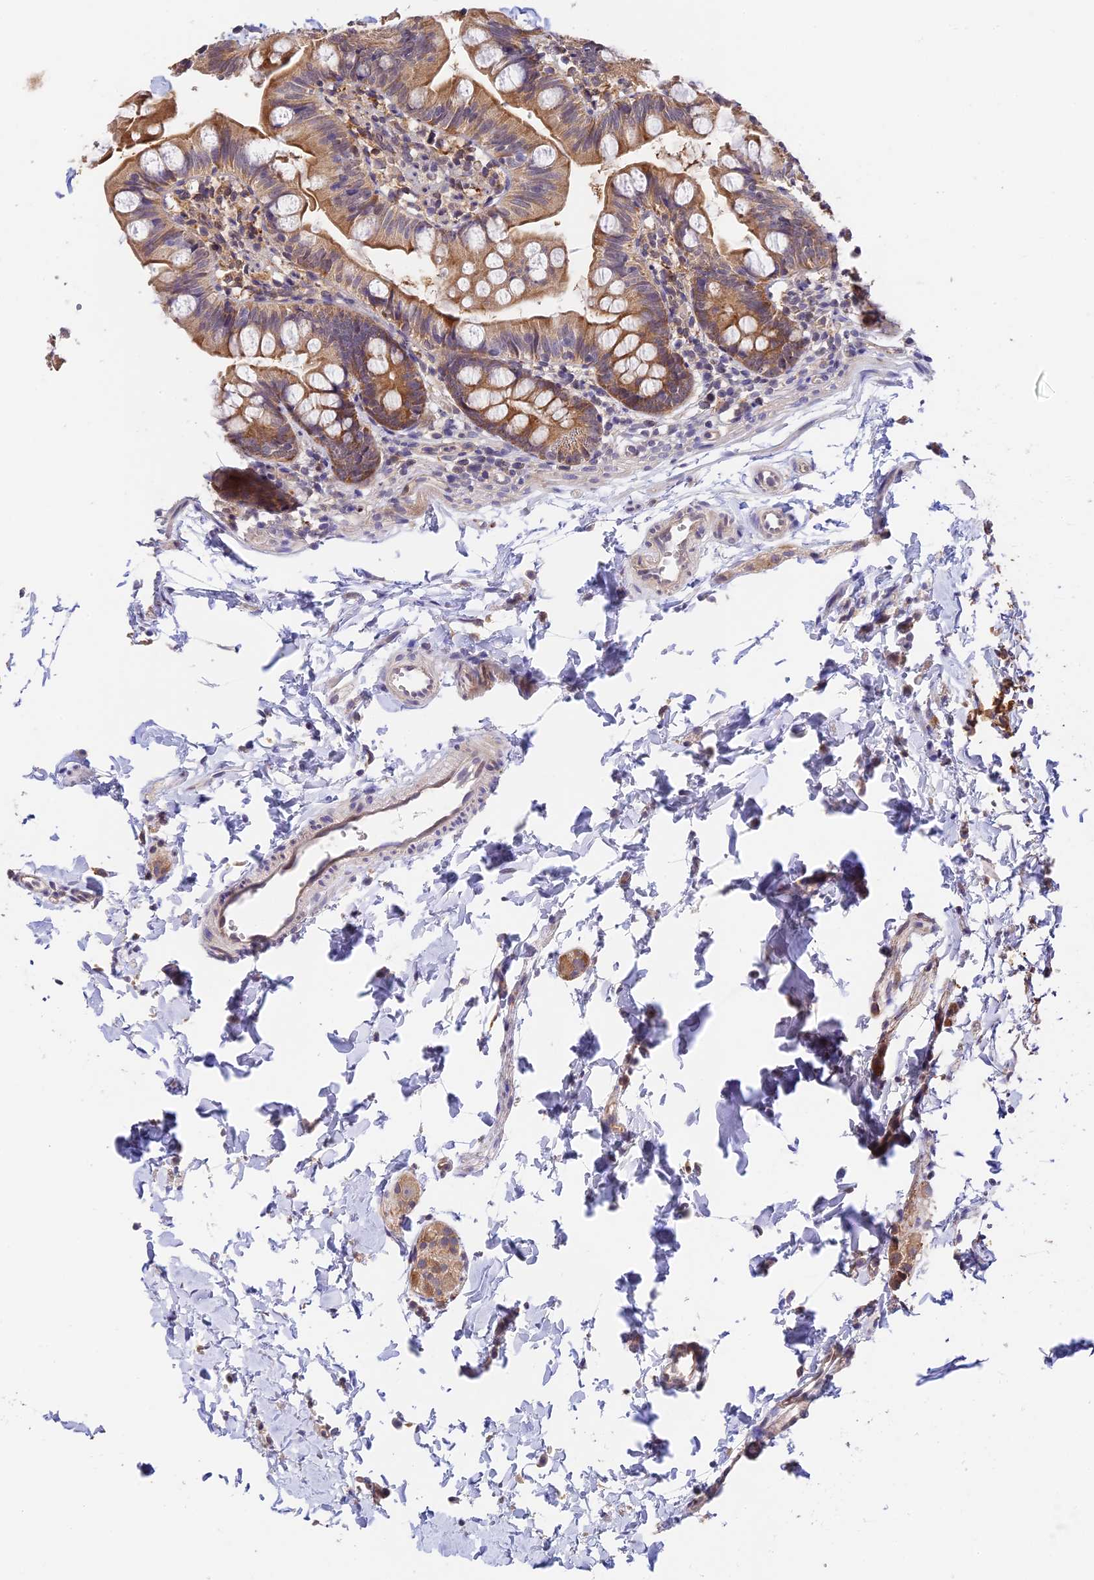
{"staining": {"intensity": "moderate", "quantity": ">75%", "location": "cytoplasmic/membranous"}, "tissue": "small intestine", "cell_type": "Glandular cells", "image_type": "normal", "snomed": [{"axis": "morphology", "description": "Normal tissue, NOS"}, {"axis": "topography", "description": "Small intestine"}], "caption": "Immunohistochemistry of benign small intestine demonstrates medium levels of moderate cytoplasmic/membranous positivity in about >75% of glandular cells.", "gene": "C3orf20", "patient": {"sex": "male", "age": 7}}